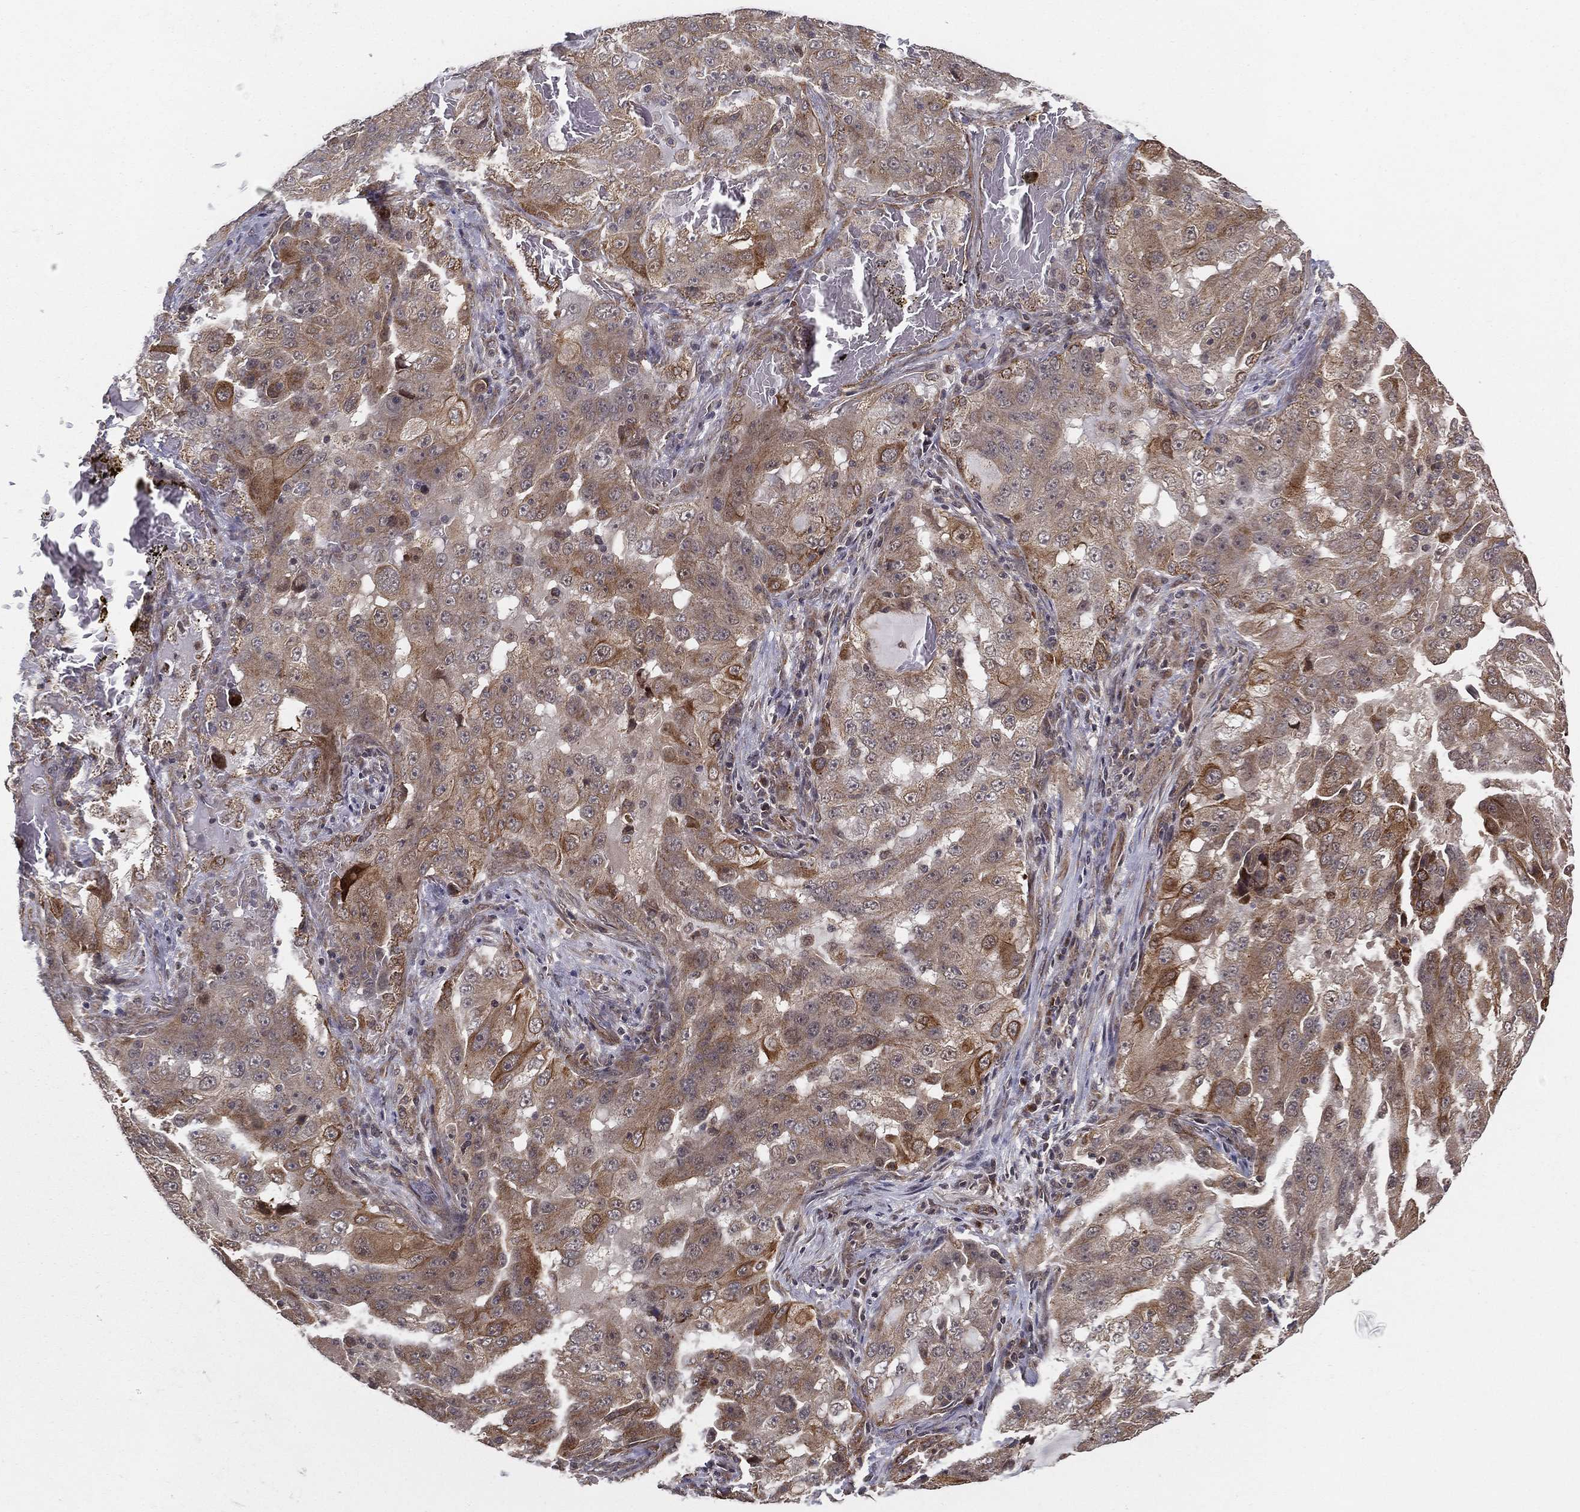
{"staining": {"intensity": "strong", "quantity": "<25%", "location": "cytoplasmic/membranous"}, "tissue": "lung cancer", "cell_type": "Tumor cells", "image_type": "cancer", "snomed": [{"axis": "morphology", "description": "Adenocarcinoma, NOS"}, {"axis": "topography", "description": "Lung"}], "caption": "Adenocarcinoma (lung) stained with DAB (3,3'-diaminobenzidine) IHC displays medium levels of strong cytoplasmic/membranous expression in about <25% of tumor cells. (Stains: DAB (3,3'-diaminobenzidine) in brown, nuclei in blue, Microscopy: brightfield microscopy at high magnification).", "gene": "UACA", "patient": {"sex": "female", "age": 61}}